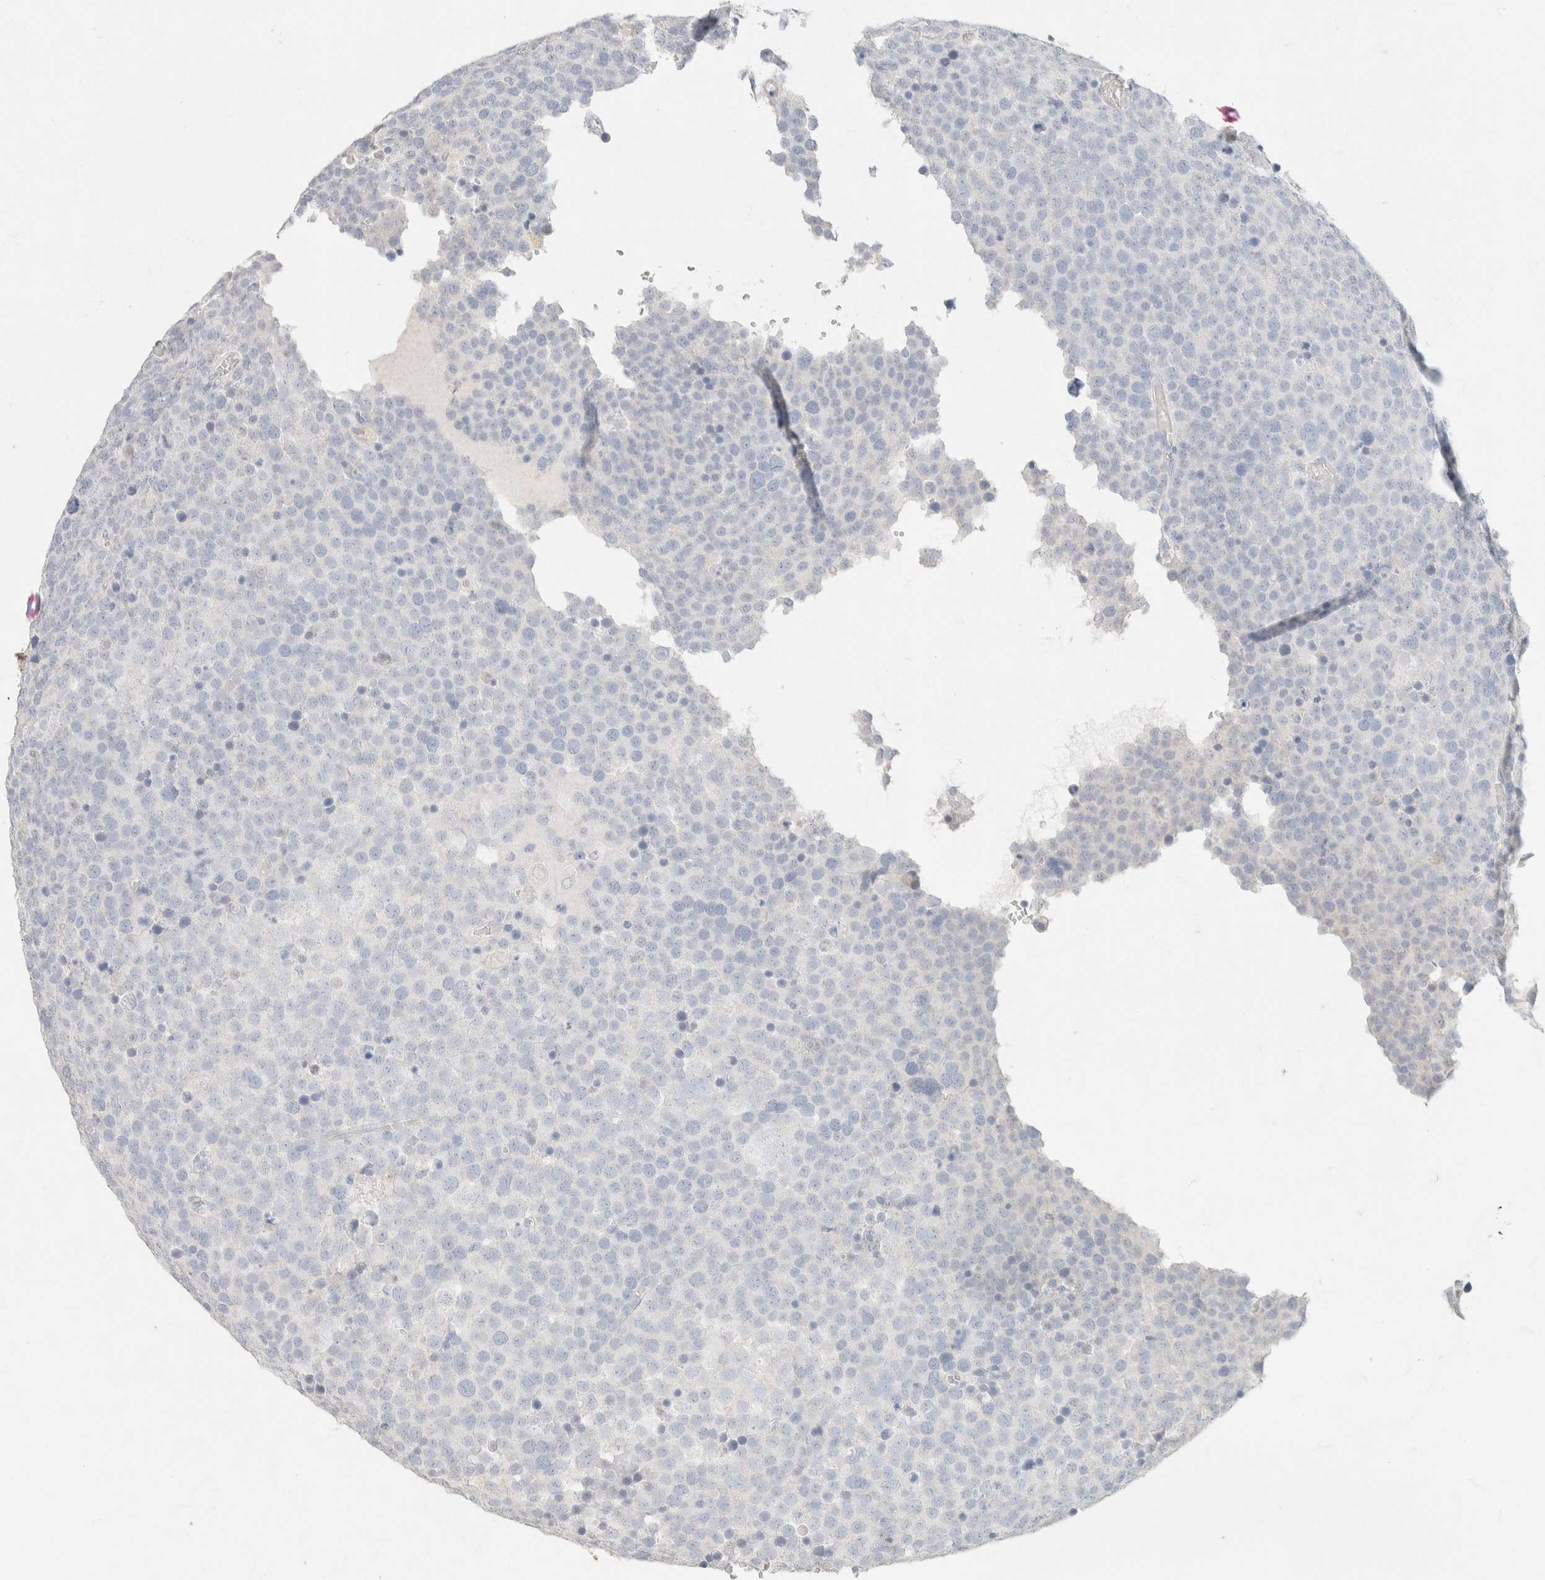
{"staining": {"intensity": "negative", "quantity": "none", "location": "none"}, "tissue": "testis cancer", "cell_type": "Tumor cells", "image_type": "cancer", "snomed": [{"axis": "morphology", "description": "Seminoma, NOS"}, {"axis": "topography", "description": "Testis"}], "caption": "There is no significant positivity in tumor cells of testis cancer.", "gene": "CA12", "patient": {"sex": "male", "age": 71}}